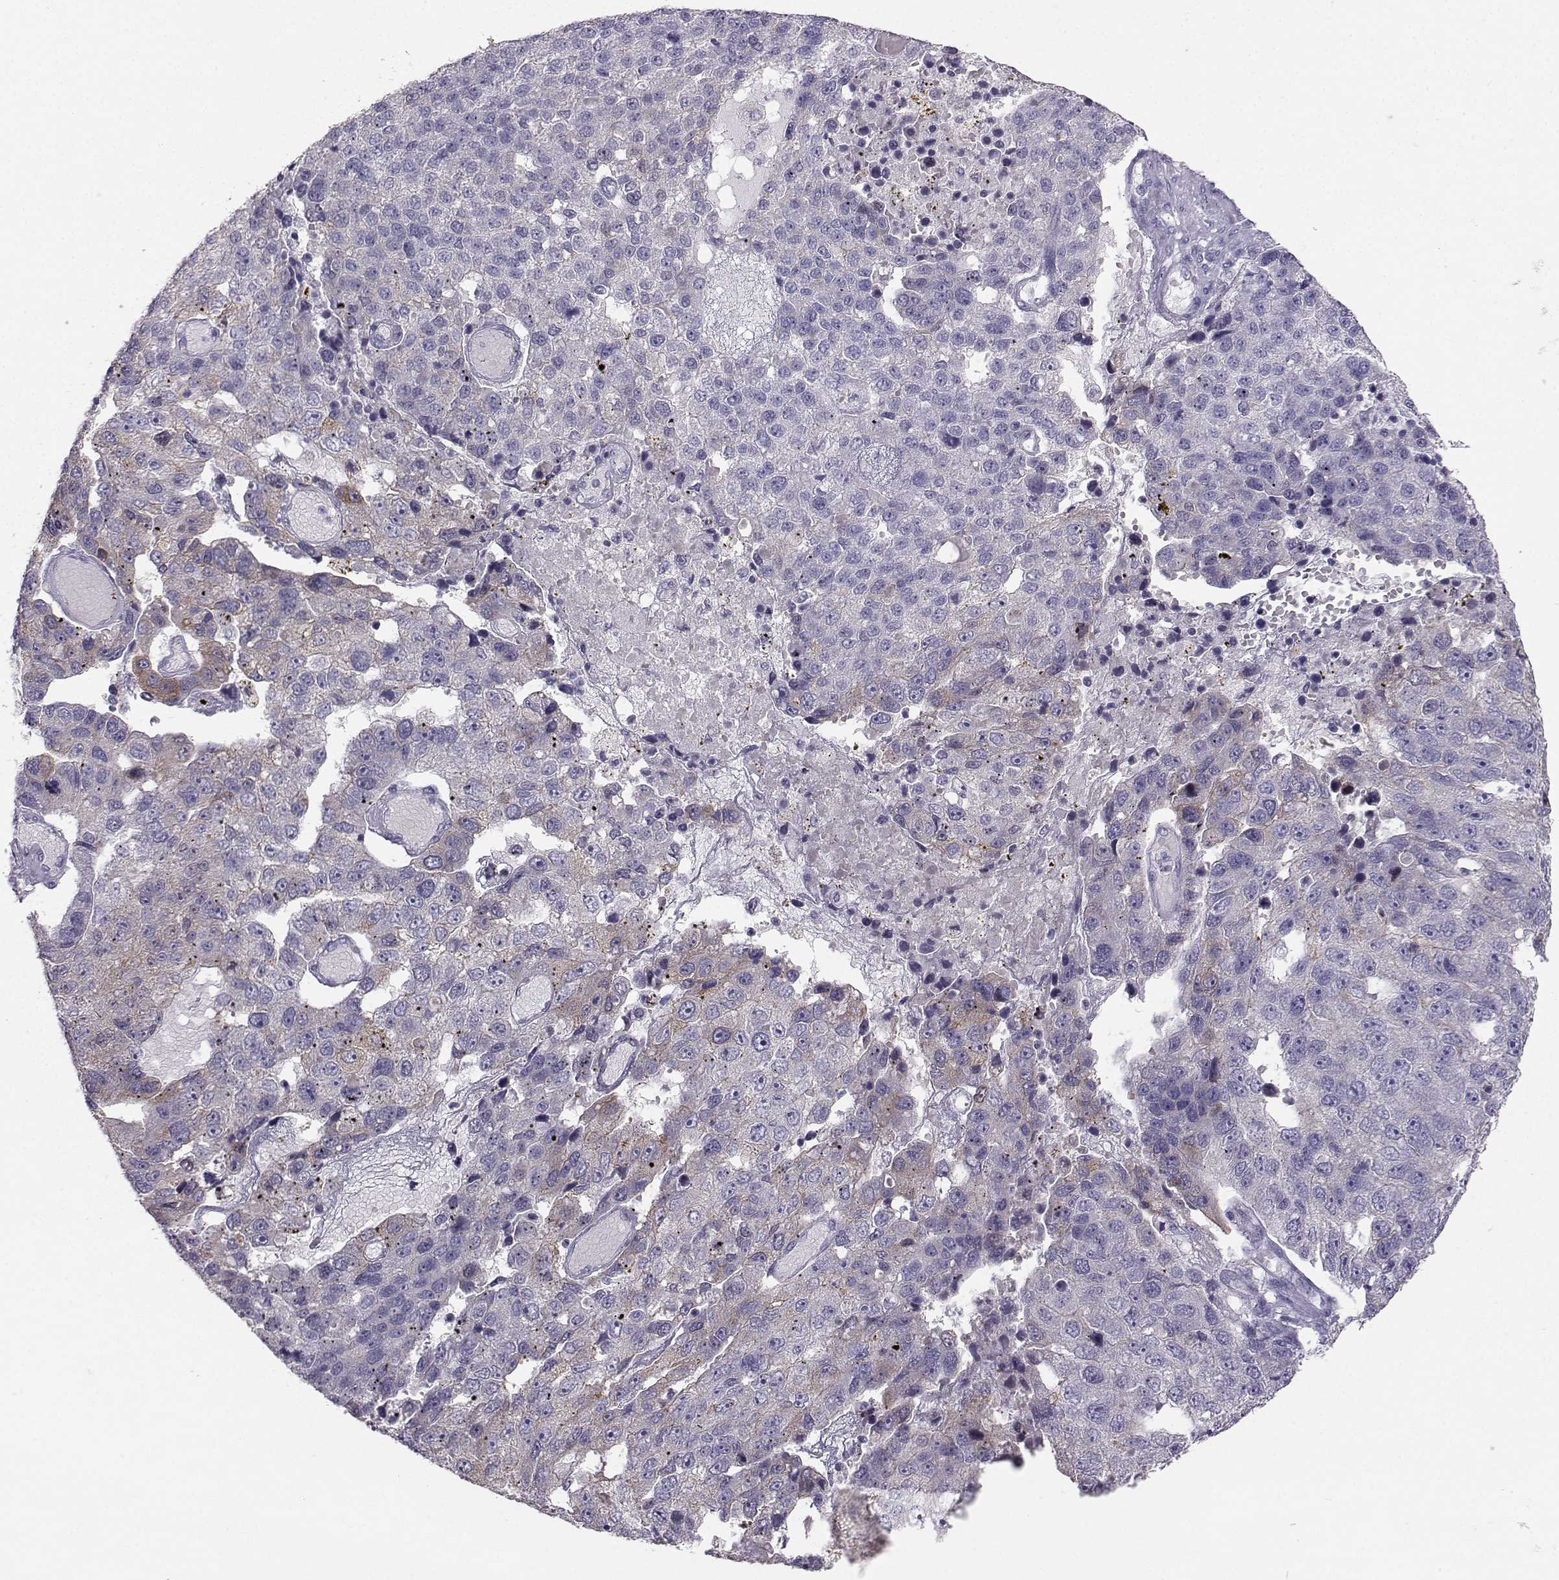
{"staining": {"intensity": "weak", "quantity": "<25%", "location": "cytoplasmic/membranous"}, "tissue": "pancreatic cancer", "cell_type": "Tumor cells", "image_type": "cancer", "snomed": [{"axis": "morphology", "description": "Adenocarcinoma, NOS"}, {"axis": "topography", "description": "Pancreas"}], "caption": "Tumor cells are negative for brown protein staining in adenocarcinoma (pancreatic).", "gene": "PKP2", "patient": {"sex": "female", "age": 61}}